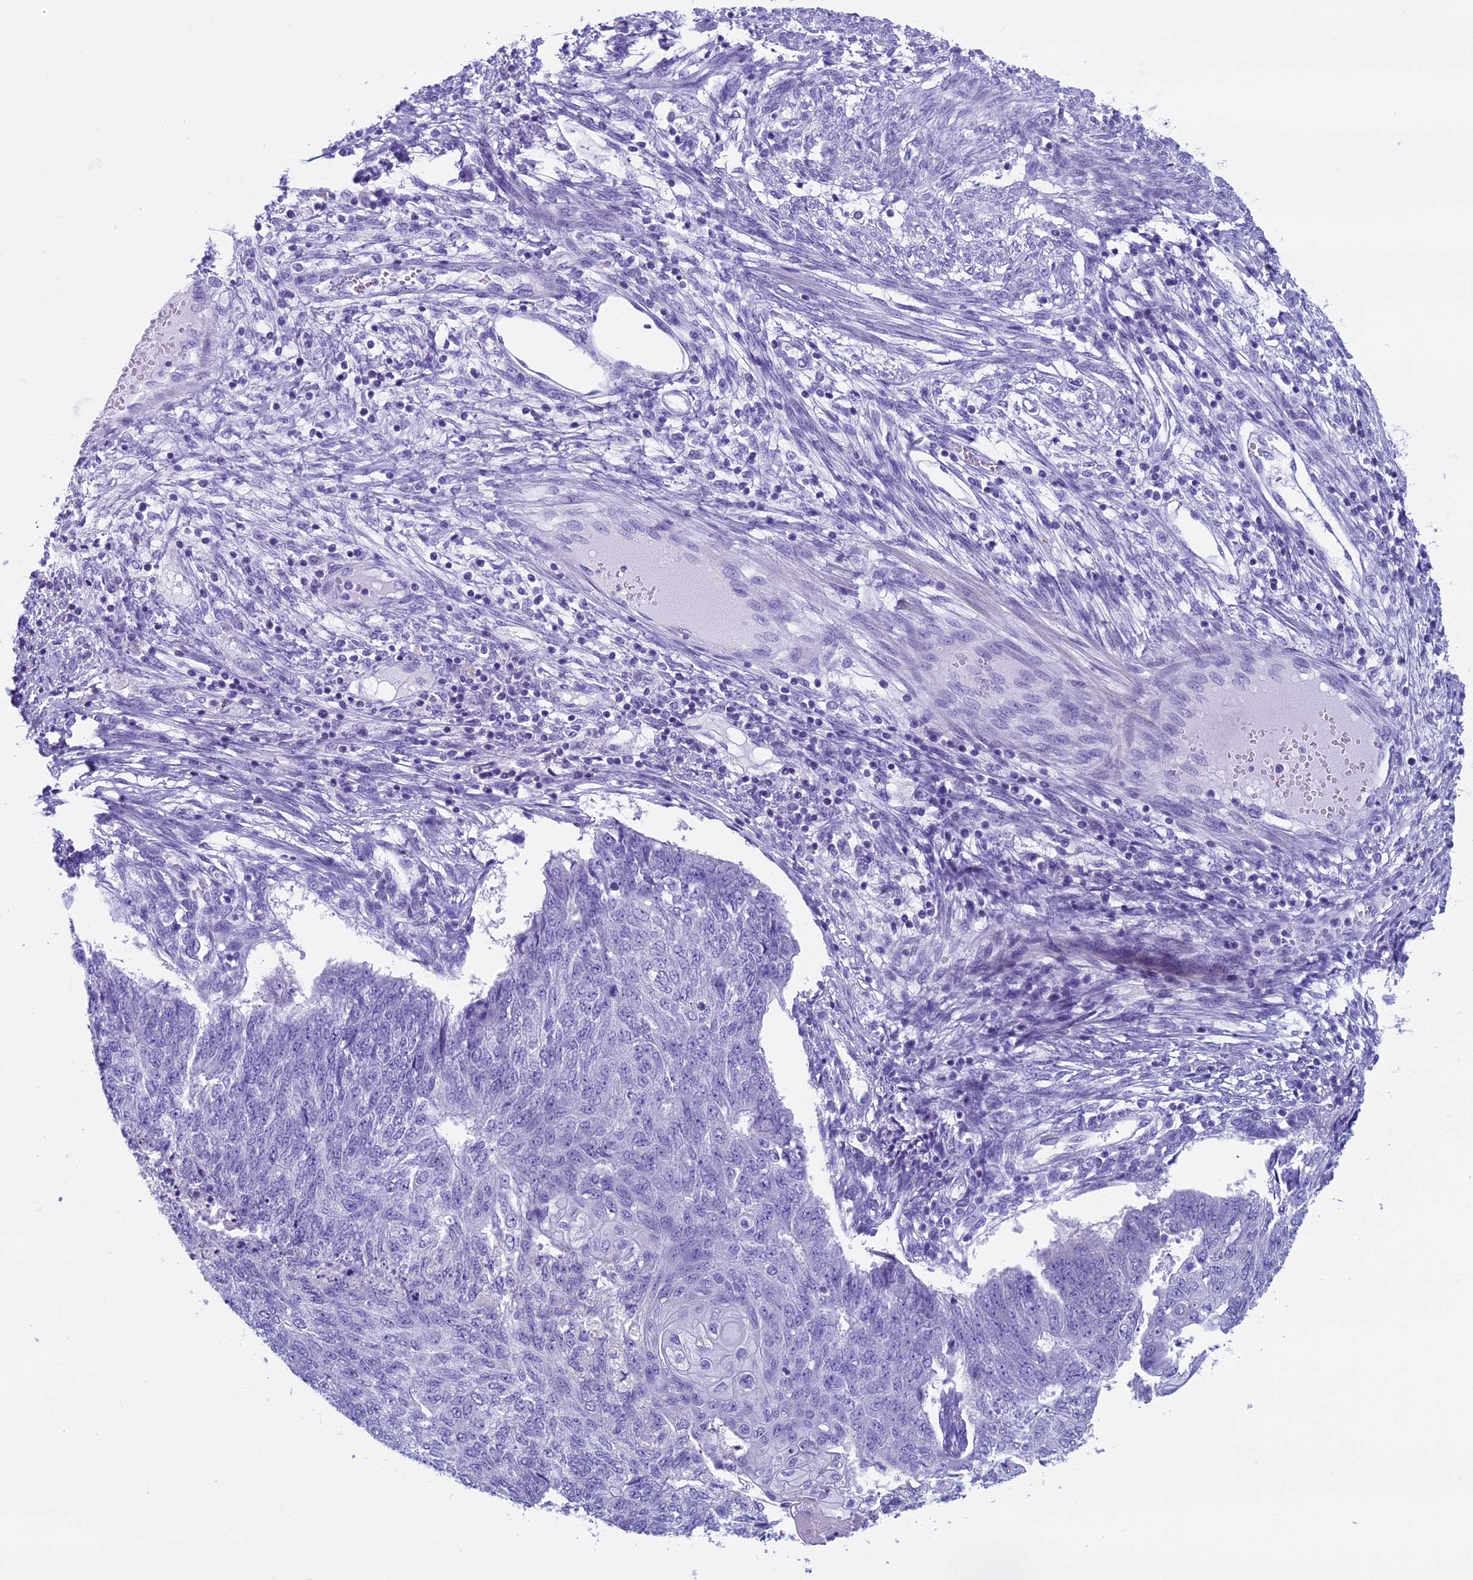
{"staining": {"intensity": "negative", "quantity": "none", "location": "none"}, "tissue": "endometrial cancer", "cell_type": "Tumor cells", "image_type": "cancer", "snomed": [{"axis": "morphology", "description": "Adenocarcinoma, NOS"}, {"axis": "topography", "description": "Endometrium"}], "caption": "Histopathology image shows no protein expression in tumor cells of adenocarcinoma (endometrial) tissue.", "gene": "ZNF563", "patient": {"sex": "female", "age": 32}}